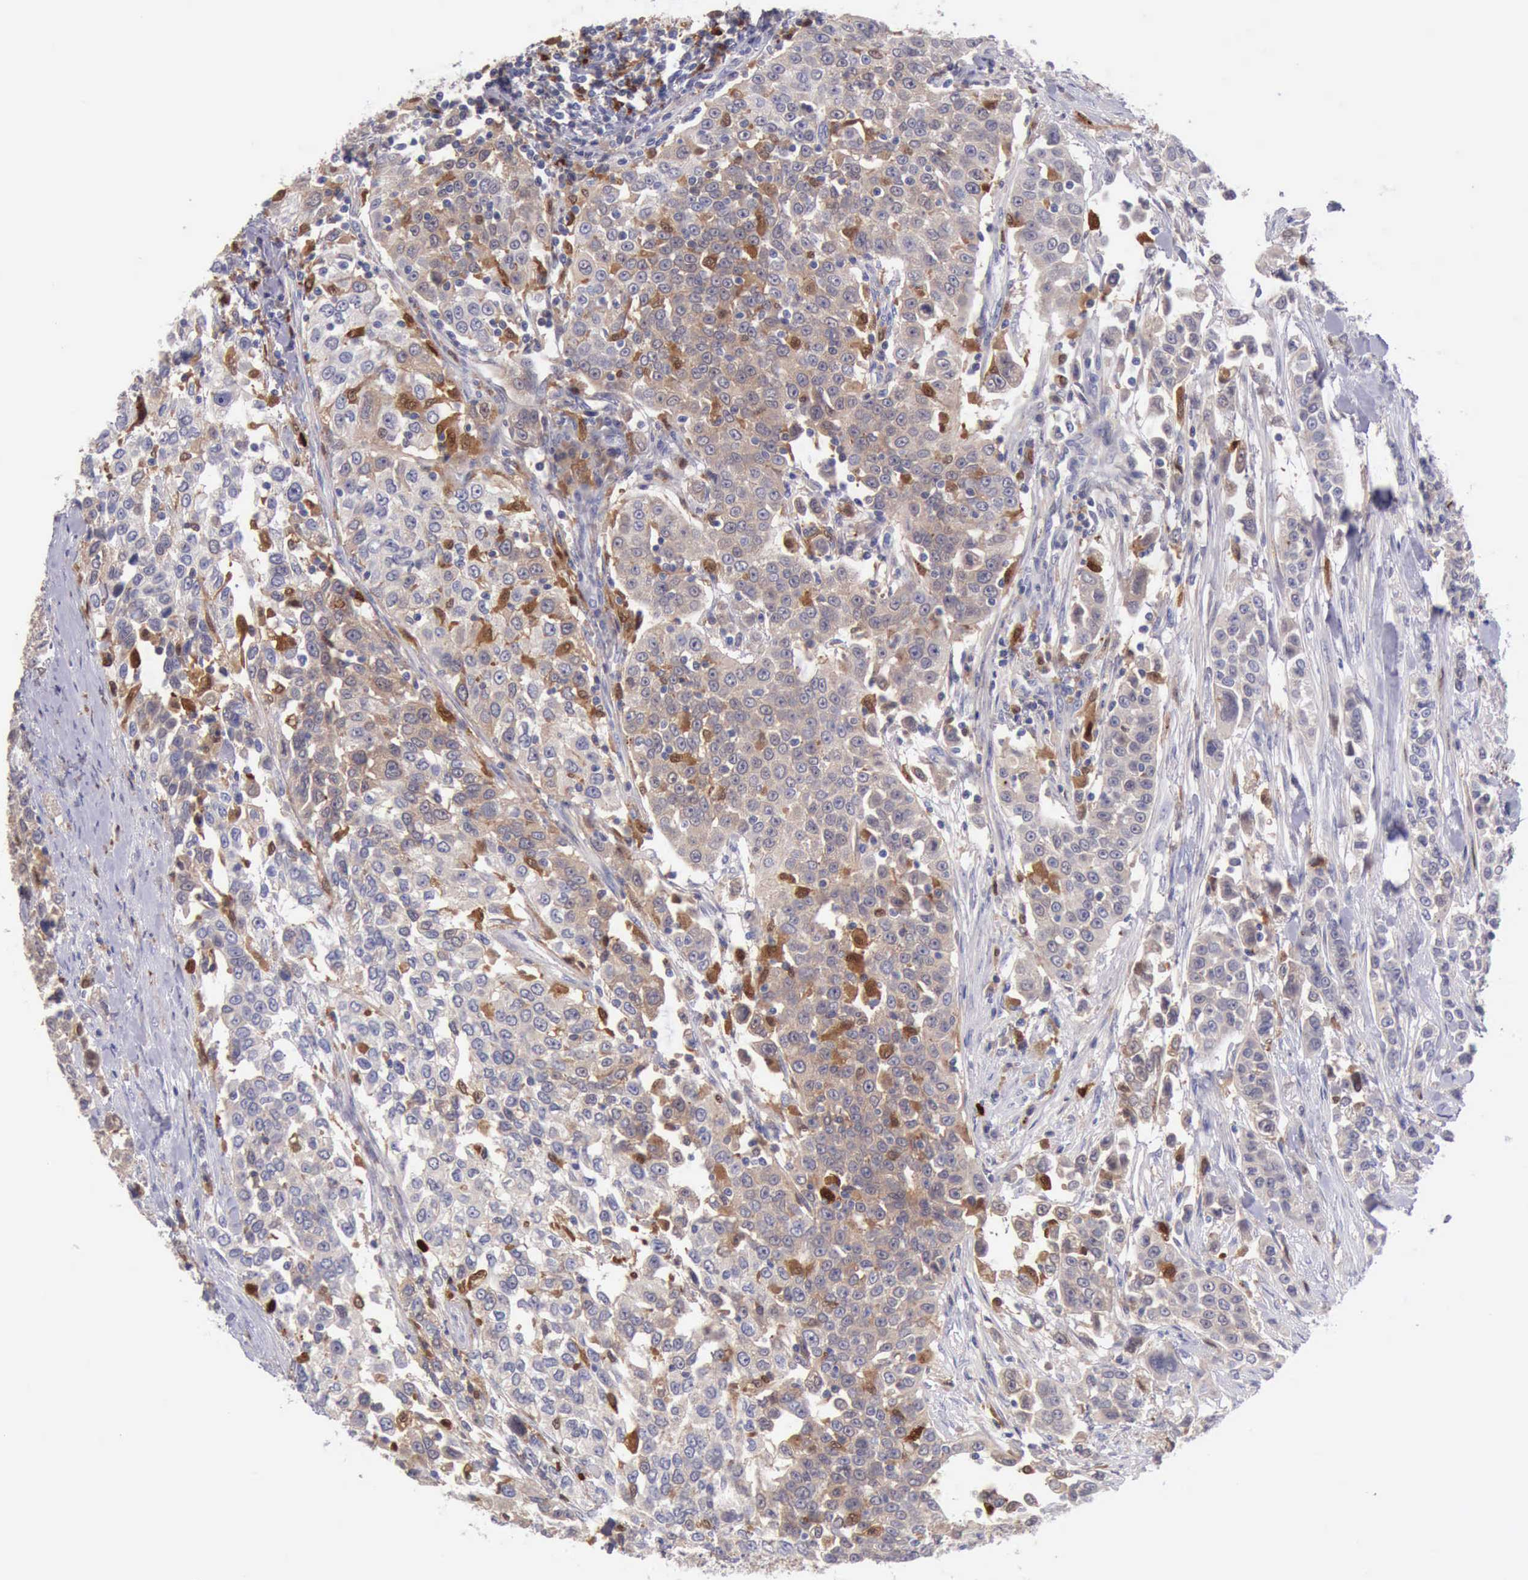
{"staining": {"intensity": "weak", "quantity": ">75%", "location": "cytoplasmic/membranous,nuclear"}, "tissue": "urothelial cancer", "cell_type": "Tumor cells", "image_type": "cancer", "snomed": [{"axis": "morphology", "description": "Urothelial carcinoma, High grade"}, {"axis": "topography", "description": "Urinary bladder"}], "caption": "High-power microscopy captured an immunohistochemistry (IHC) histopathology image of high-grade urothelial carcinoma, revealing weak cytoplasmic/membranous and nuclear staining in approximately >75% of tumor cells. Nuclei are stained in blue.", "gene": "CSTA", "patient": {"sex": "female", "age": 80}}